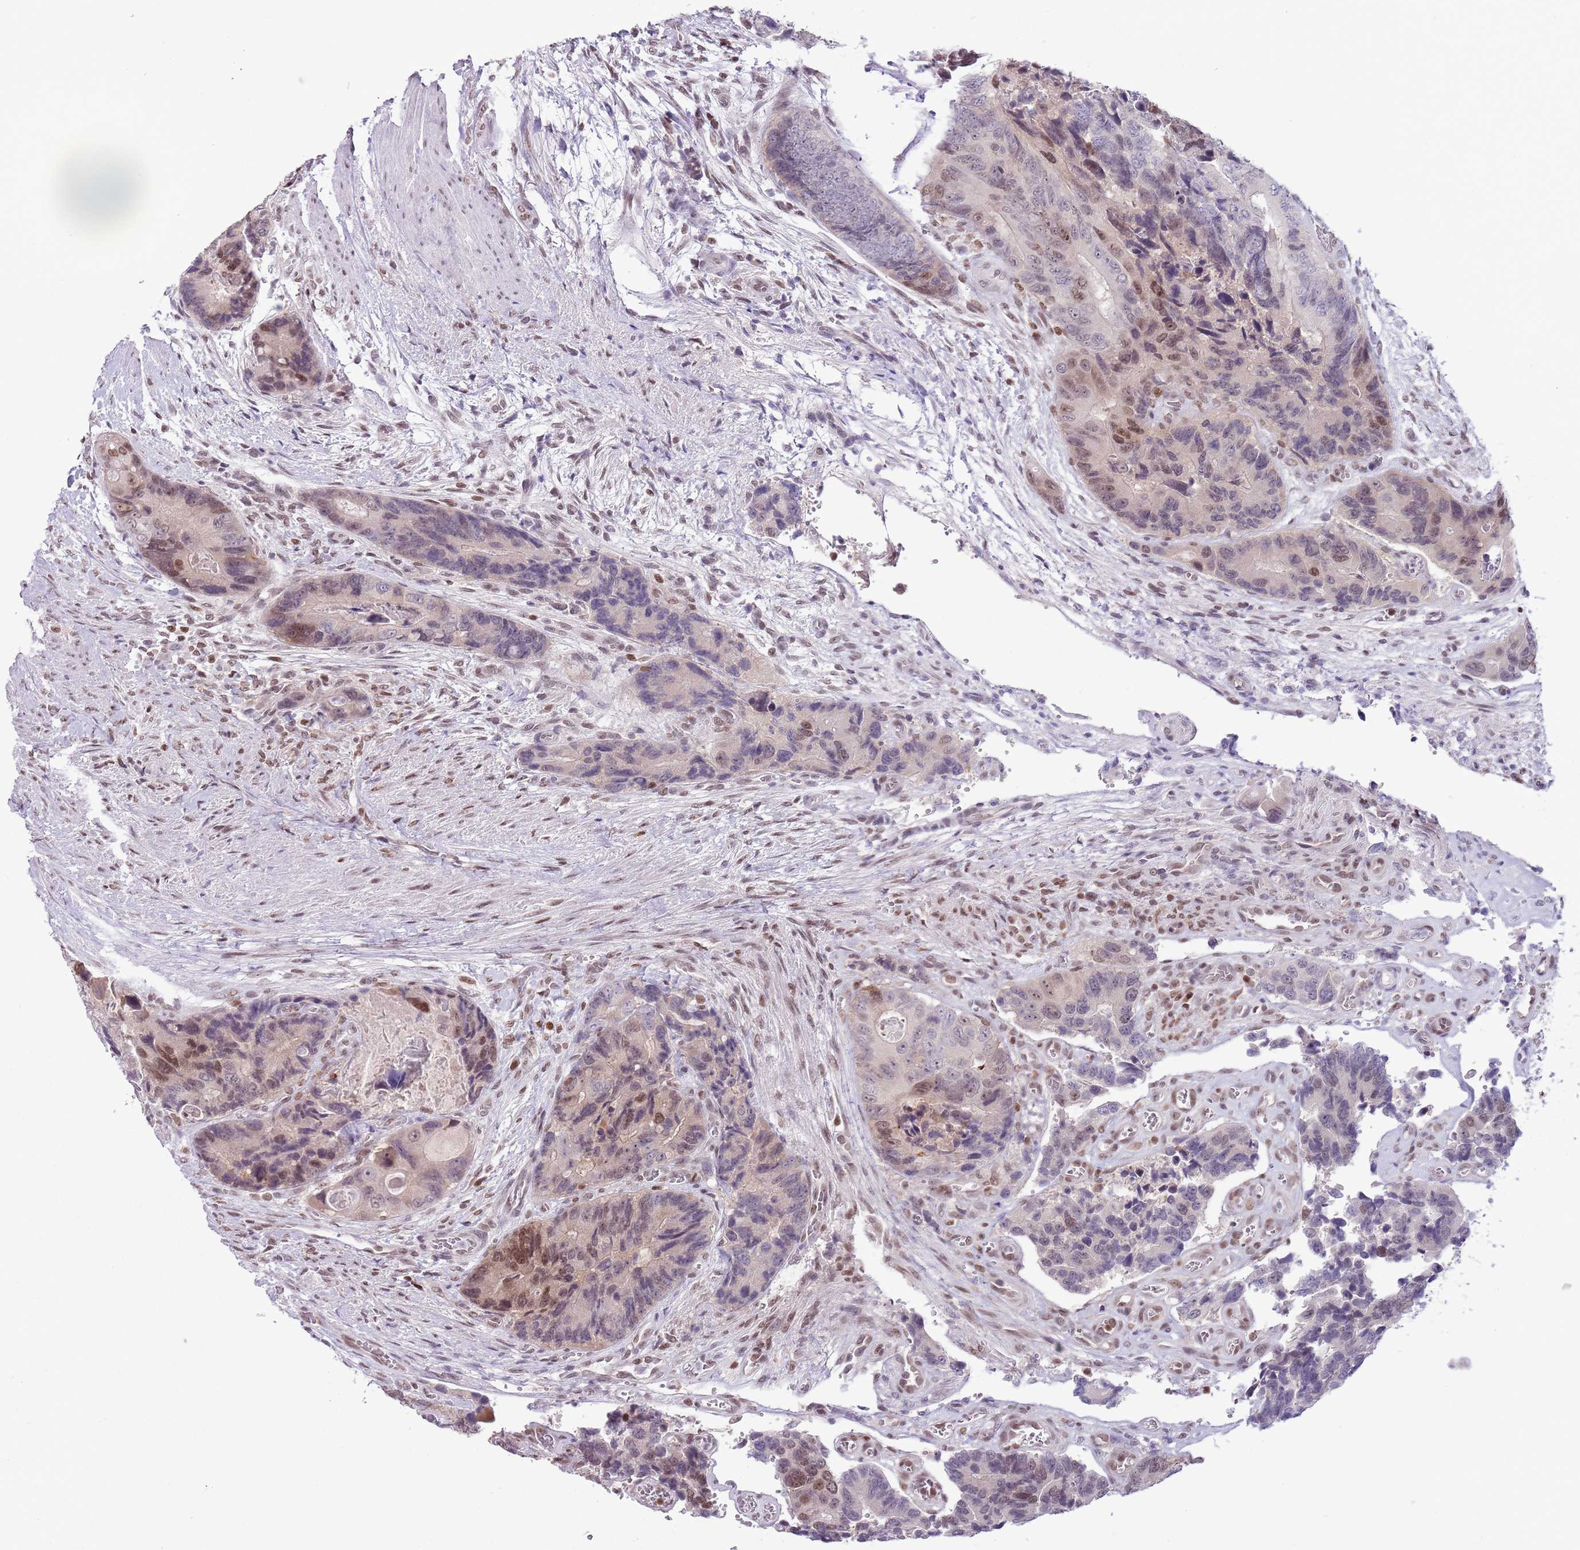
{"staining": {"intensity": "moderate", "quantity": "25%-75%", "location": "nuclear"}, "tissue": "colorectal cancer", "cell_type": "Tumor cells", "image_type": "cancer", "snomed": [{"axis": "morphology", "description": "Adenocarcinoma, NOS"}, {"axis": "topography", "description": "Colon"}], "caption": "The immunohistochemical stain highlights moderate nuclear staining in tumor cells of adenocarcinoma (colorectal) tissue.", "gene": "SELENOH", "patient": {"sex": "male", "age": 84}}